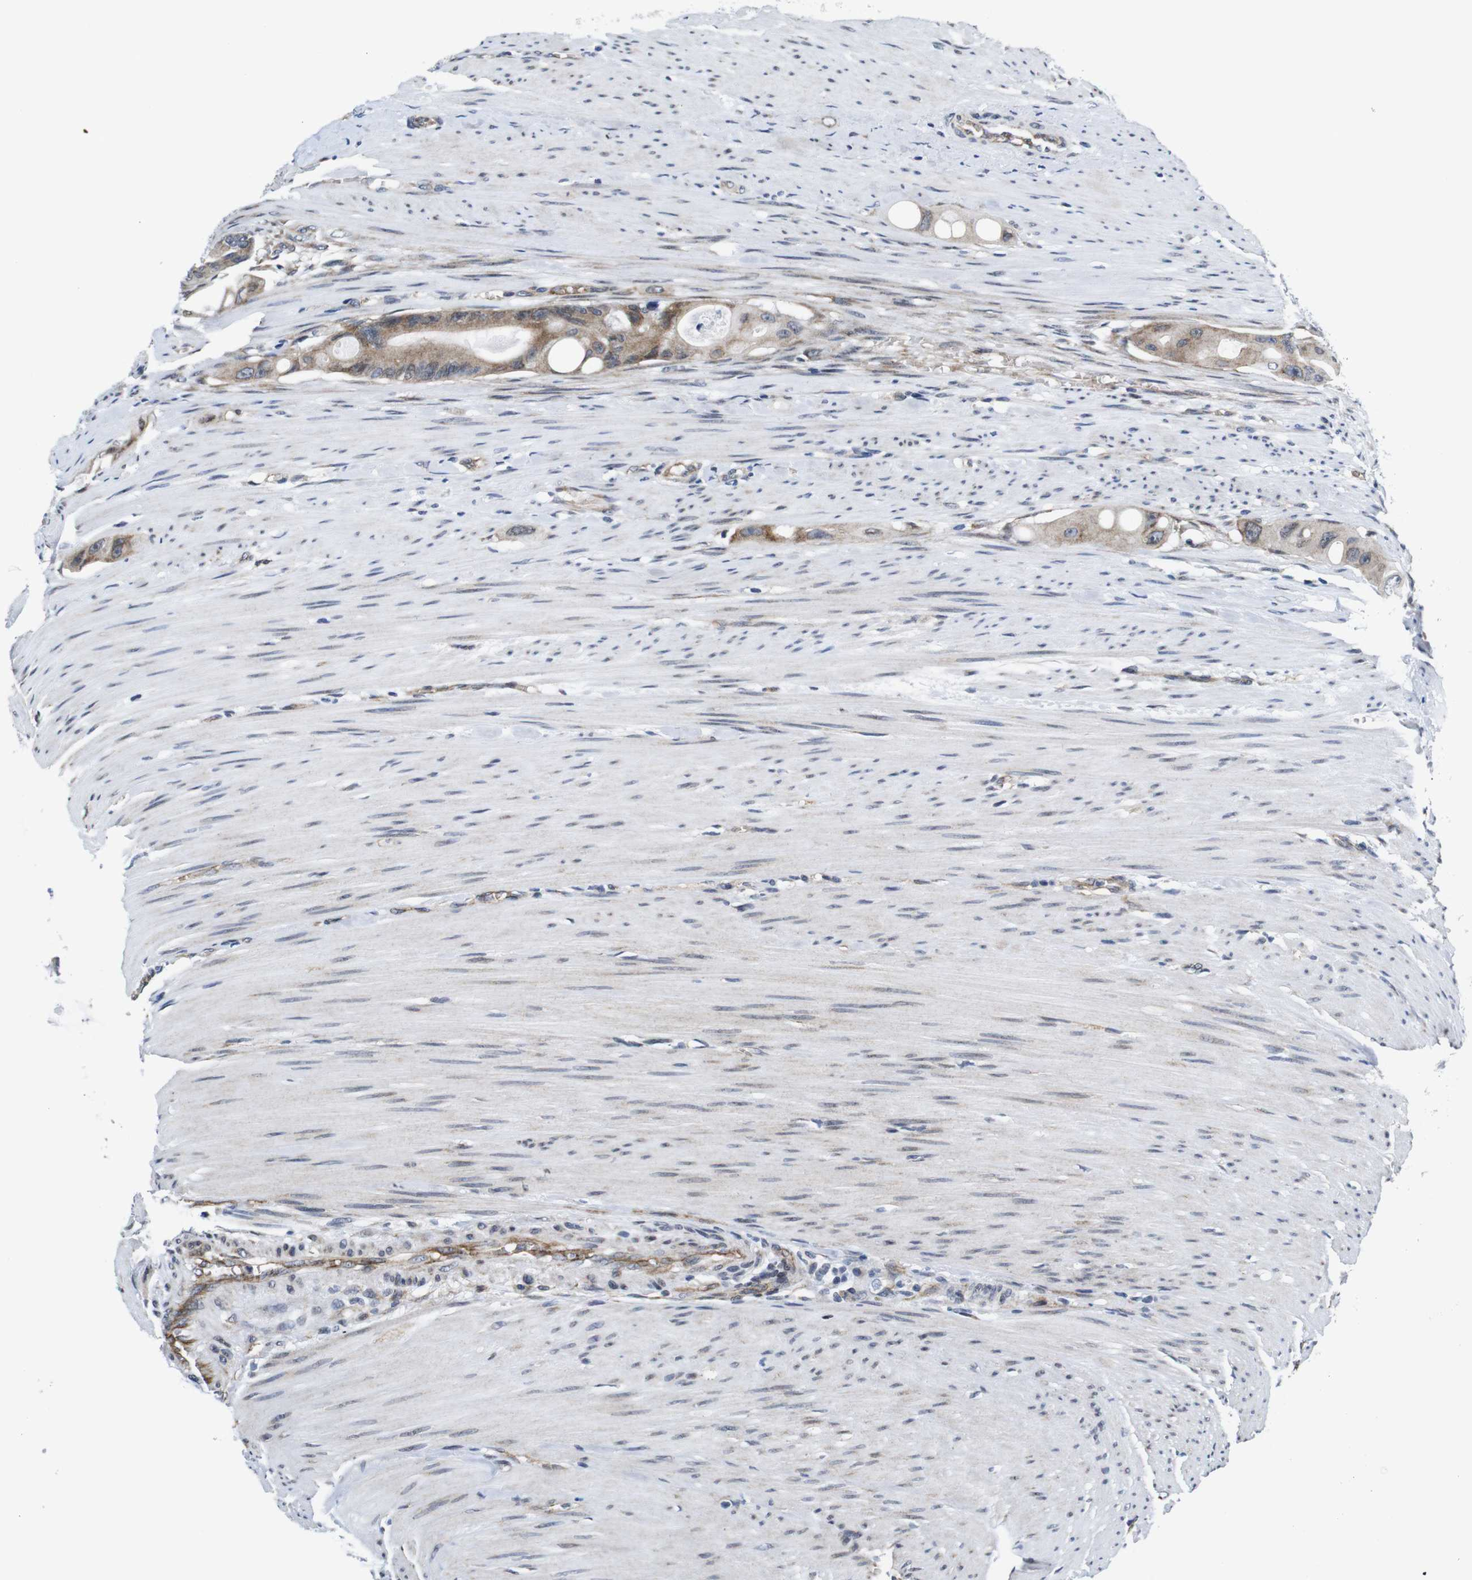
{"staining": {"intensity": "moderate", "quantity": ">75%", "location": "cytoplasmic/membranous"}, "tissue": "colorectal cancer", "cell_type": "Tumor cells", "image_type": "cancer", "snomed": [{"axis": "morphology", "description": "Adenocarcinoma, NOS"}, {"axis": "topography", "description": "Colon"}], "caption": "An image of colorectal adenocarcinoma stained for a protein demonstrates moderate cytoplasmic/membranous brown staining in tumor cells.", "gene": "SOCS3", "patient": {"sex": "female", "age": 57}}